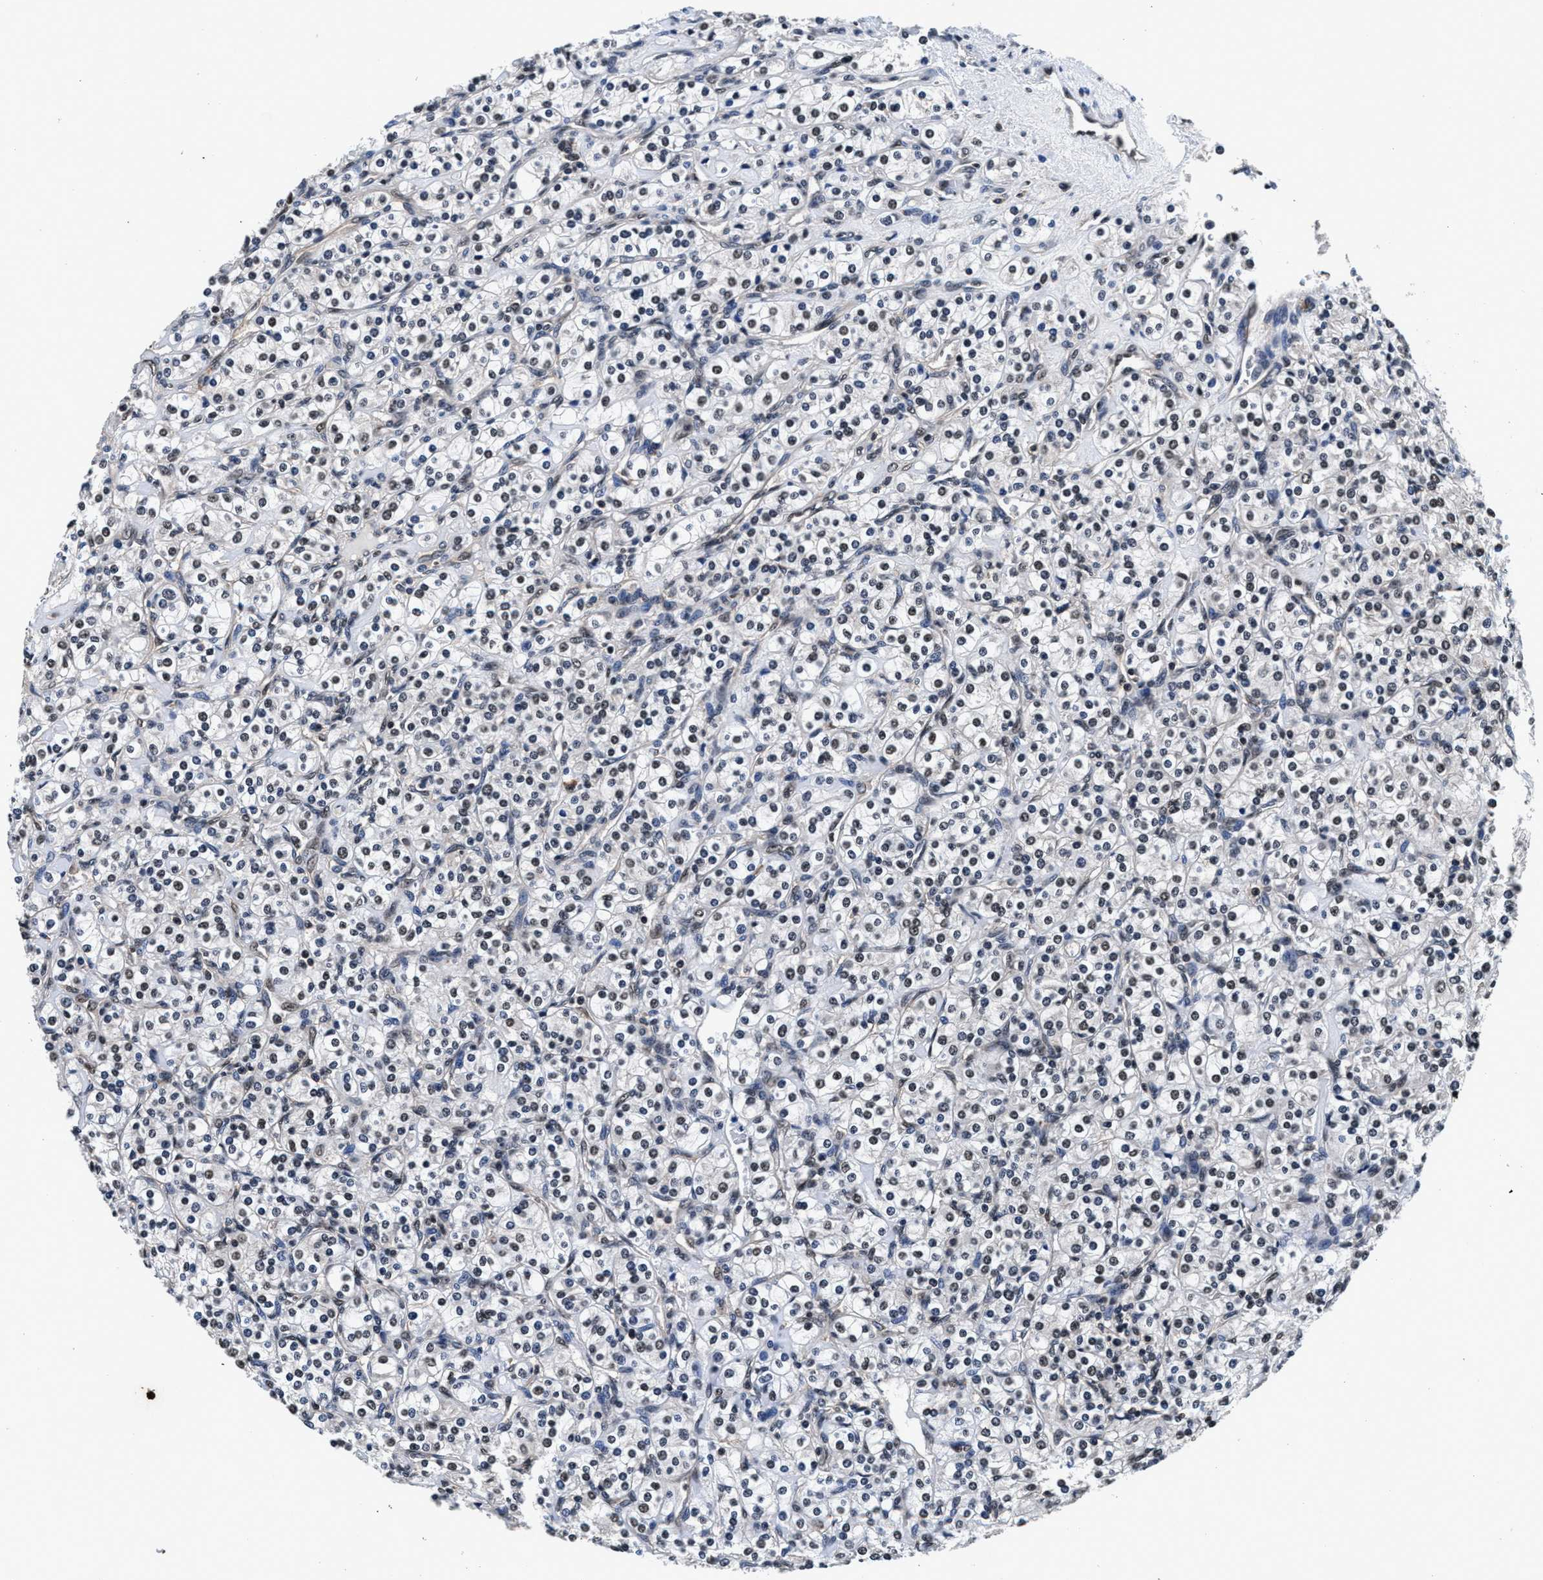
{"staining": {"intensity": "weak", "quantity": "25%-75%", "location": "nuclear"}, "tissue": "renal cancer", "cell_type": "Tumor cells", "image_type": "cancer", "snomed": [{"axis": "morphology", "description": "Adenocarcinoma, NOS"}, {"axis": "topography", "description": "Kidney"}], "caption": "Immunohistochemical staining of renal adenocarcinoma demonstrates low levels of weak nuclear protein expression in about 25%-75% of tumor cells.", "gene": "USP16", "patient": {"sex": "male", "age": 77}}